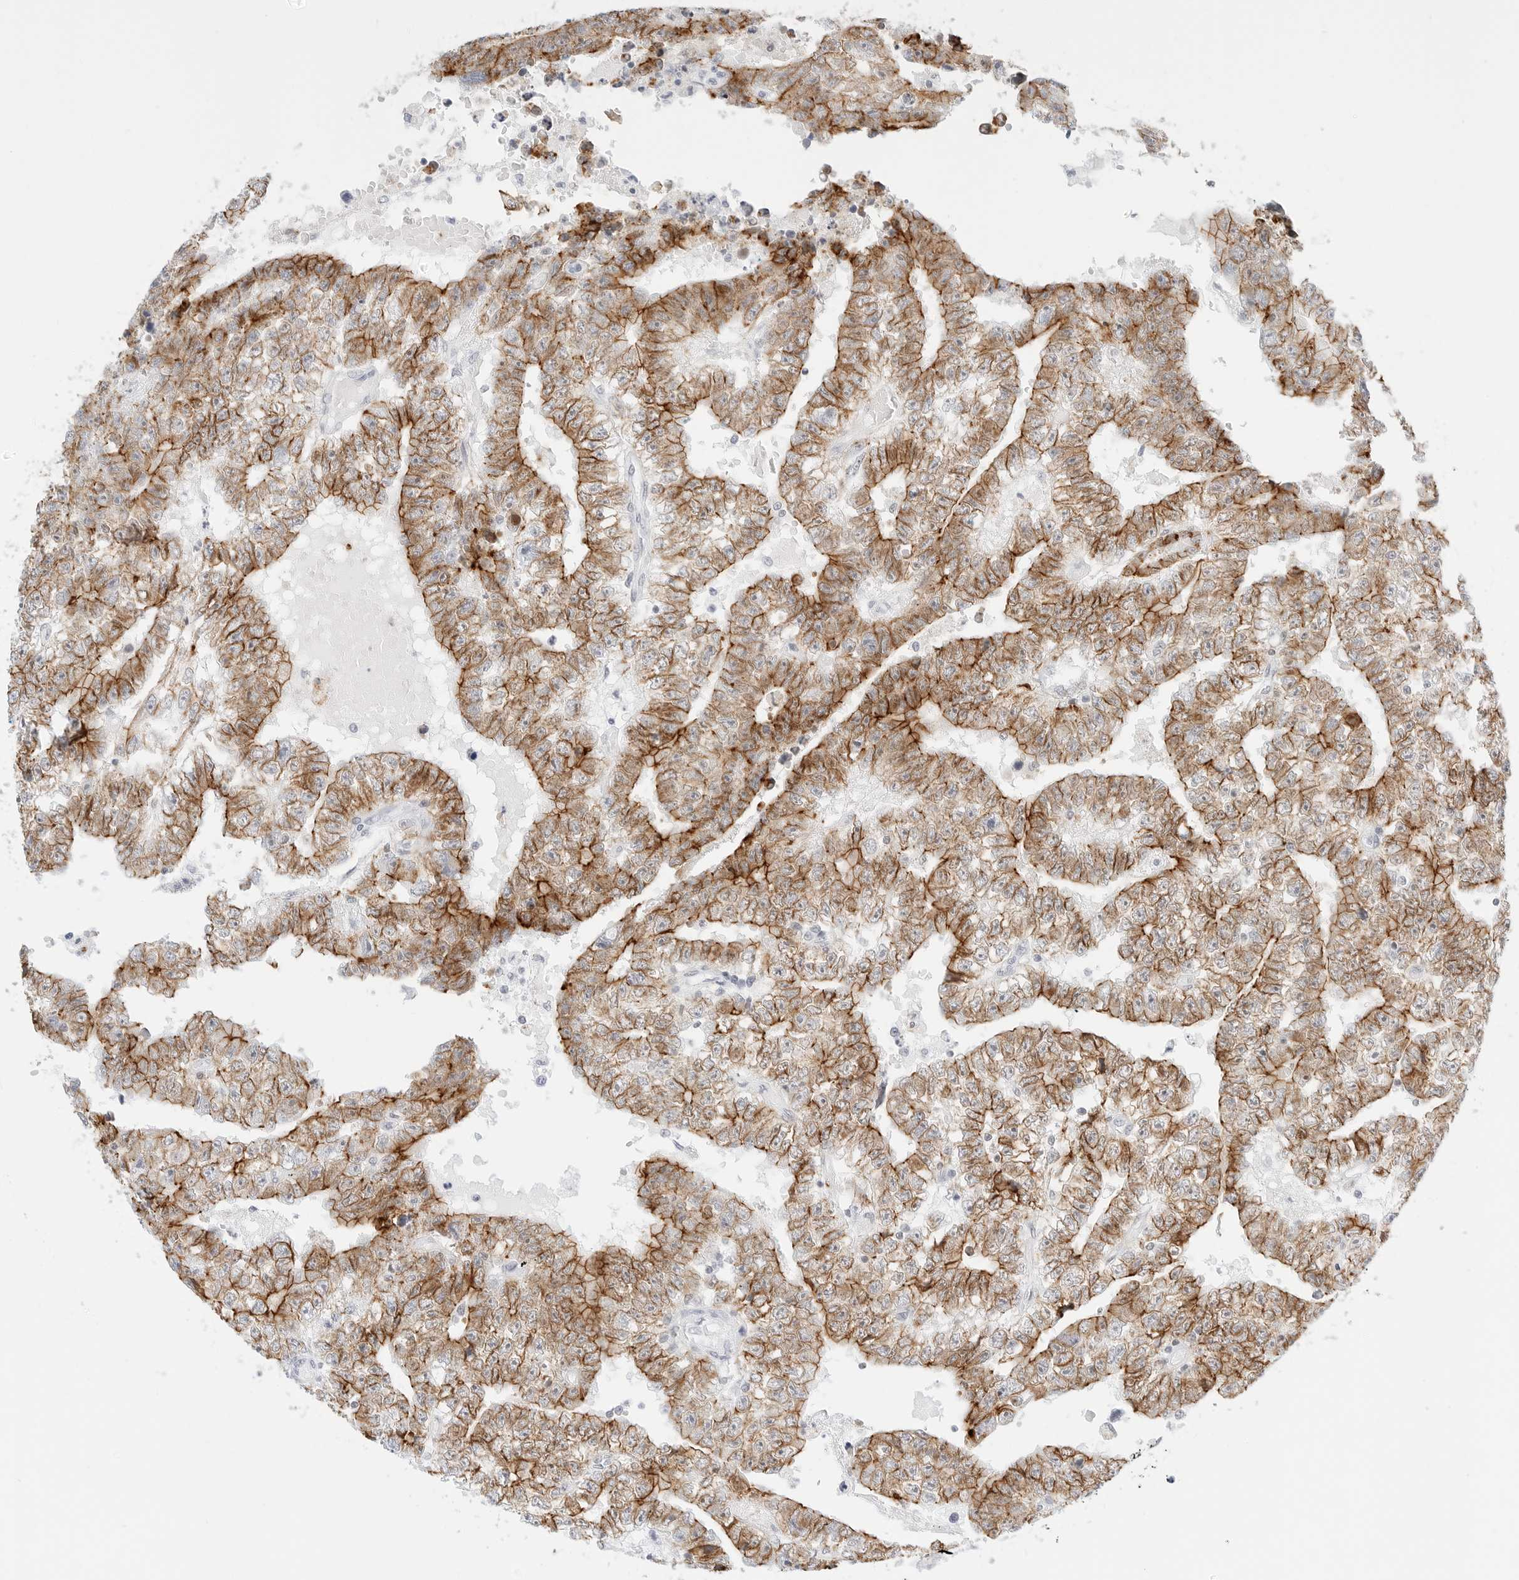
{"staining": {"intensity": "strong", "quantity": ">75%", "location": "cytoplasmic/membranous"}, "tissue": "testis cancer", "cell_type": "Tumor cells", "image_type": "cancer", "snomed": [{"axis": "morphology", "description": "Carcinoma, Embryonal, NOS"}, {"axis": "topography", "description": "Testis"}], "caption": "IHC photomicrograph of neoplastic tissue: human testis cancer stained using immunohistochemistry (IHC) reveals high levels of strong protein expression localized specifically in the cytoplasmic/membranous of tumor cells, appearing as a cytoplasmic/membranous brown color.", "gene": "CDH1", "patient": {"sex": "male", "age": 25}}